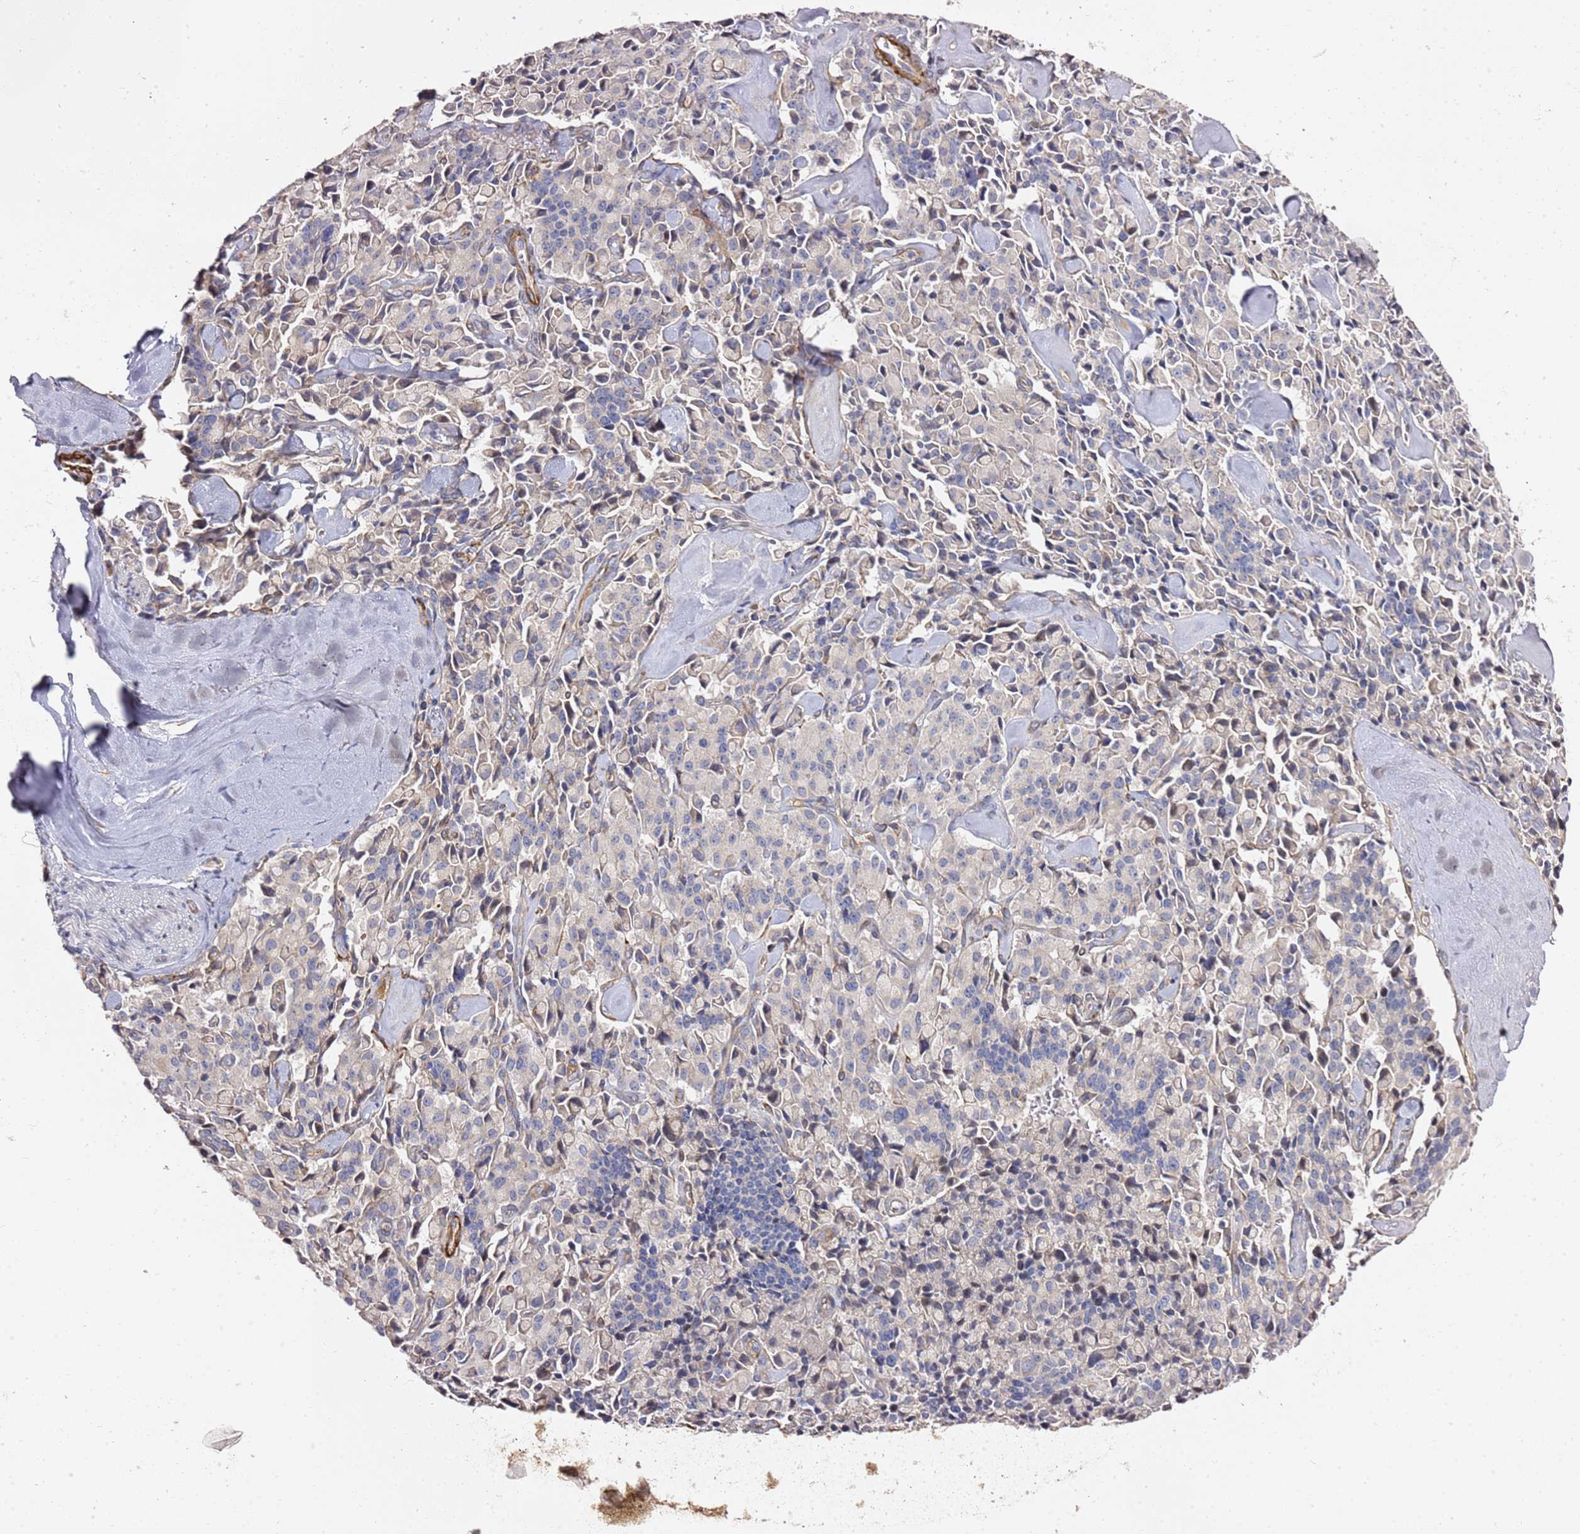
{"staining": {"intensity": "negative", "quantity": "none", "location": "none"}, "tissue": "pancreatic cancer", "cell_type": "Tumor cells", "image_type": "cancer", "snomed": [{"axis": "morphology", "description": "Adenocarcinoma, NOS"}, {"axis": "topography", "description": "Pancreas"}], "caption": "There is no significant staining in tumor cells of pancreatic cancer (adenocarcinoma).", "gene": "EPS8L1", "patient": {"sex": "male", "age": 65}}